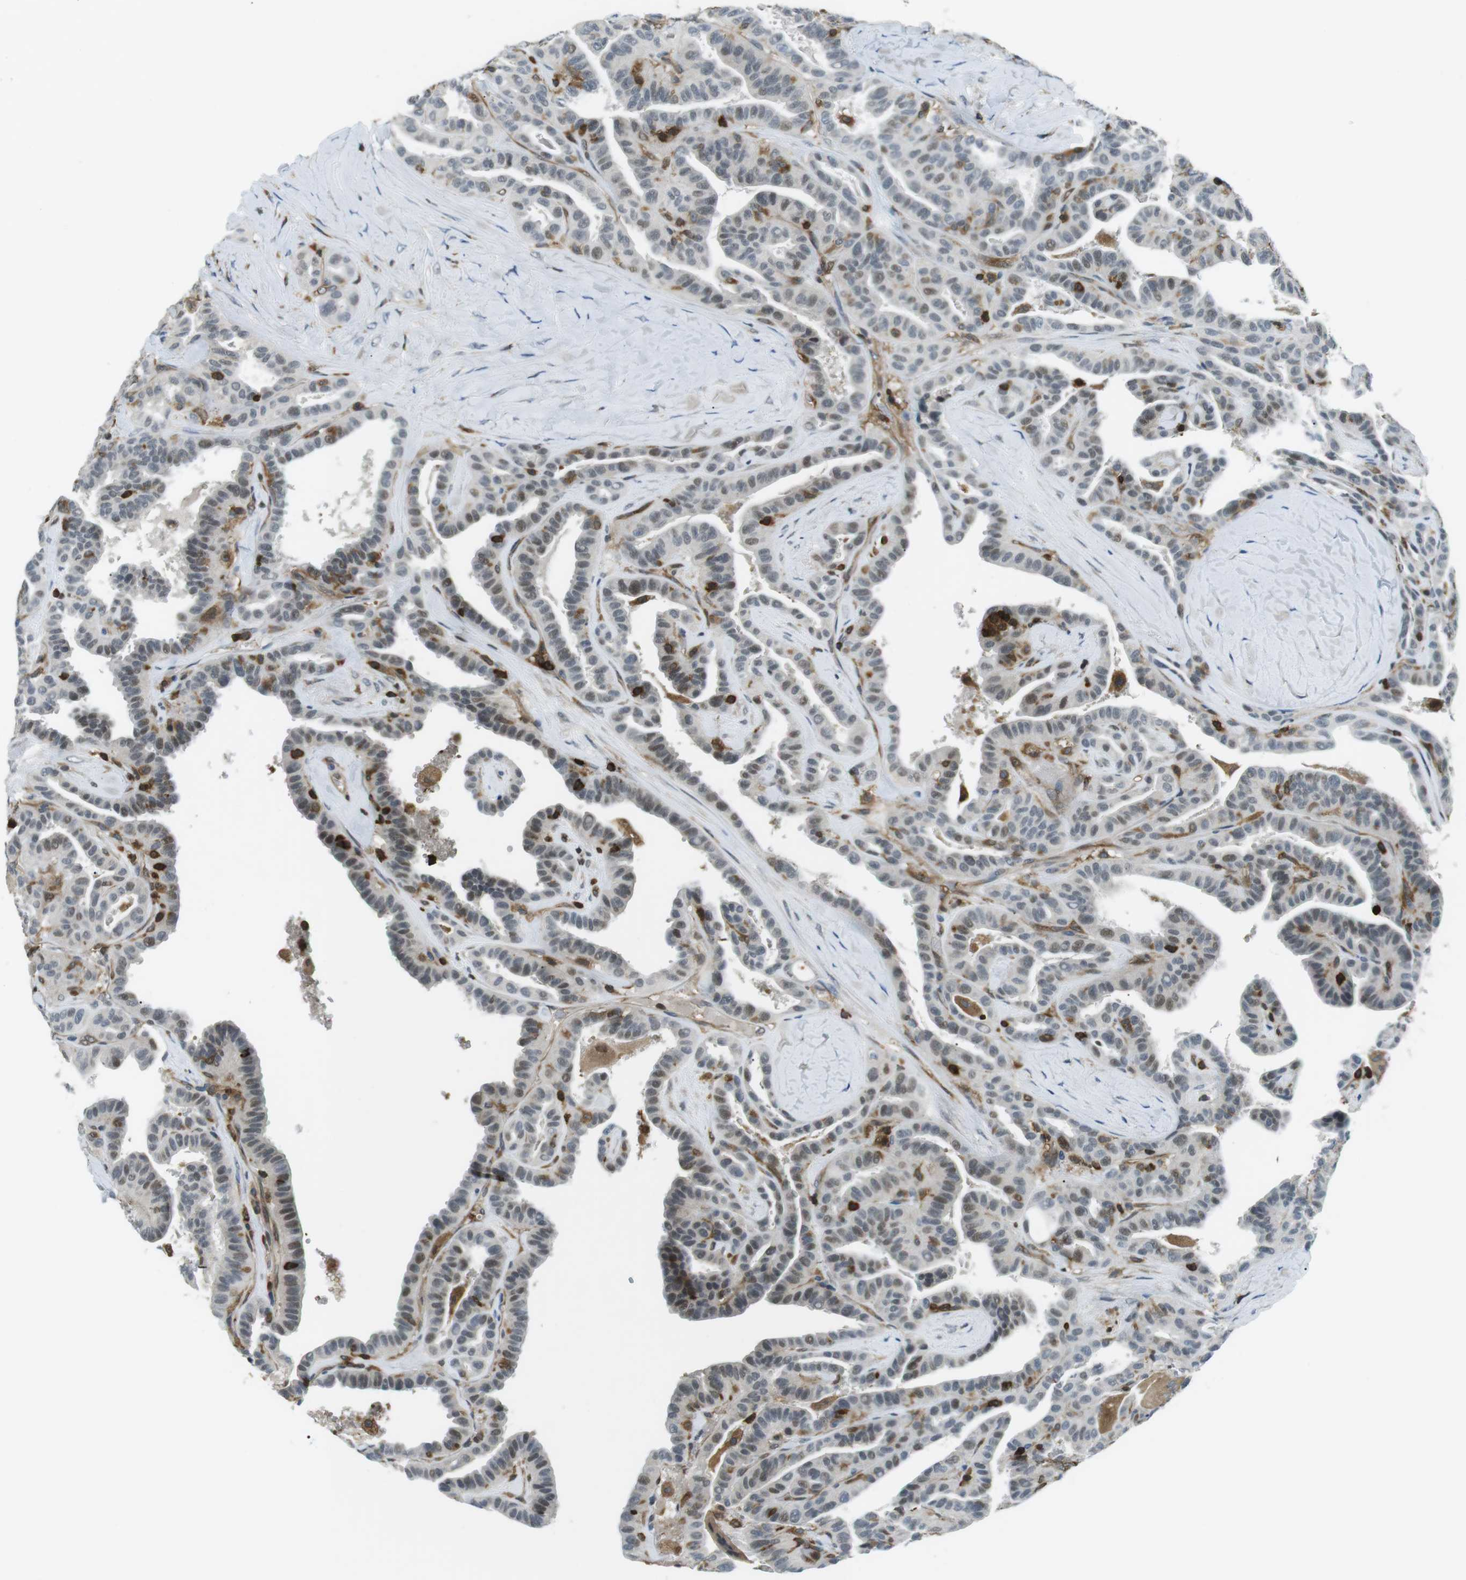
{"staining": {"intensity": "weak", "quantity": "25%-75%", "location": "nuclear"}, "tissue": "thyroid cancer", "cell_type": "Tumor cells", "image_type": "cancer", "snomed": [{"axis": "morphology", "description": "Papillary adenocarcinoma, NOS"}, {"axis": "topography", "description": "Thyroid gland"}], "caption": "A histopathology image of human papillary adenocarcinoma (thyroid) stained for a protein reveals weak nuclear brown staining in tumor cells. (Stains: DAB (3,3'-diaminobenzidine) in brown, nuclei in blue, Microscopy: brightfield microscopy at high magnification).", "gene": "STK10", "patient": {"sex": "male", "age": 77}}